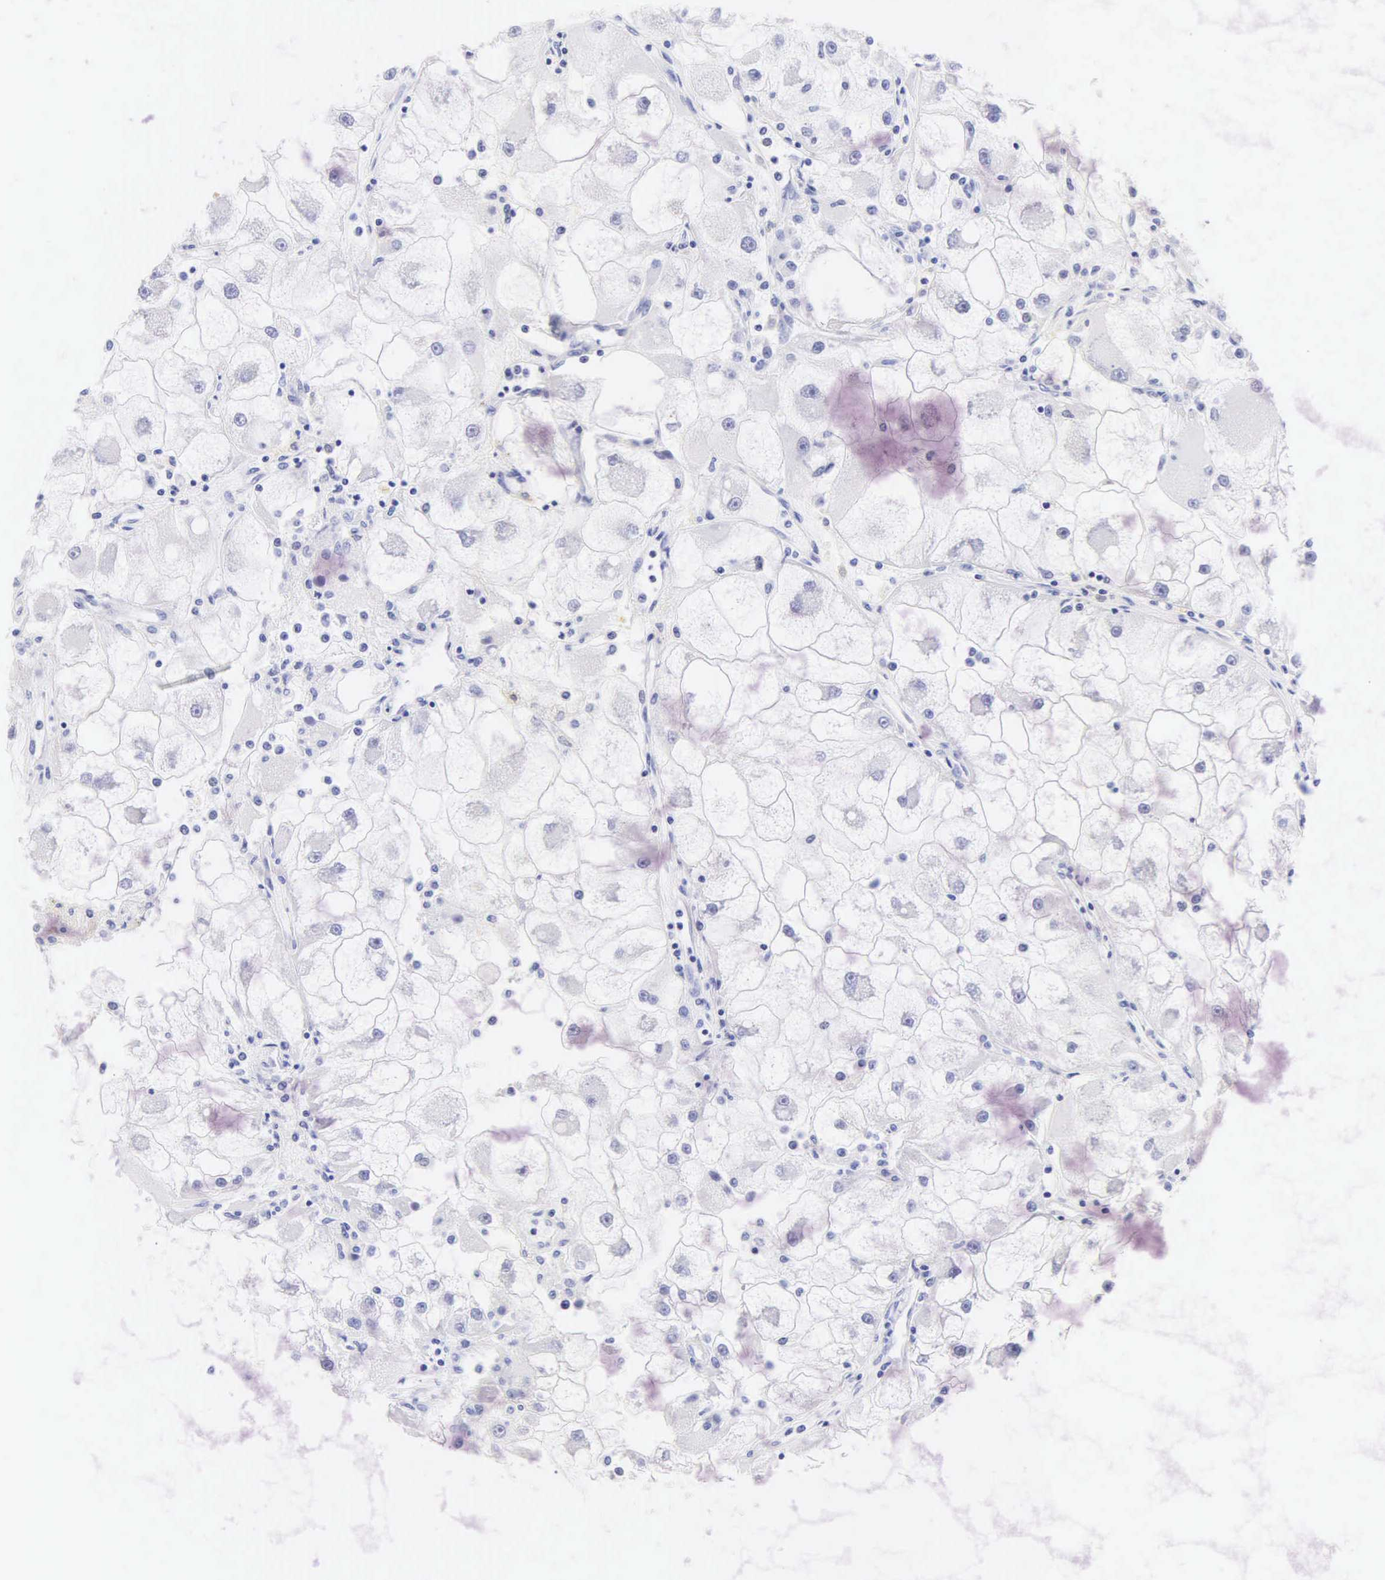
{"staining": {"intensity": "negative", "quantity": "none", "location": "none"}, "tissue": "renal cancer", "cell_type": "Tumor cells", "image_type": "cancer", "snomed": [{"axis": "morphology", "description": "Adenocarcinoma, NOS"}, {"axis": "topography", "description": "Kidney"}], "caption": "Renal adenocarcinoma was stained to show a protein in brown. There is no significant staining in tumor cells.", "gene": "KRT20", "patient": {"sex": "female", "age": 73}}